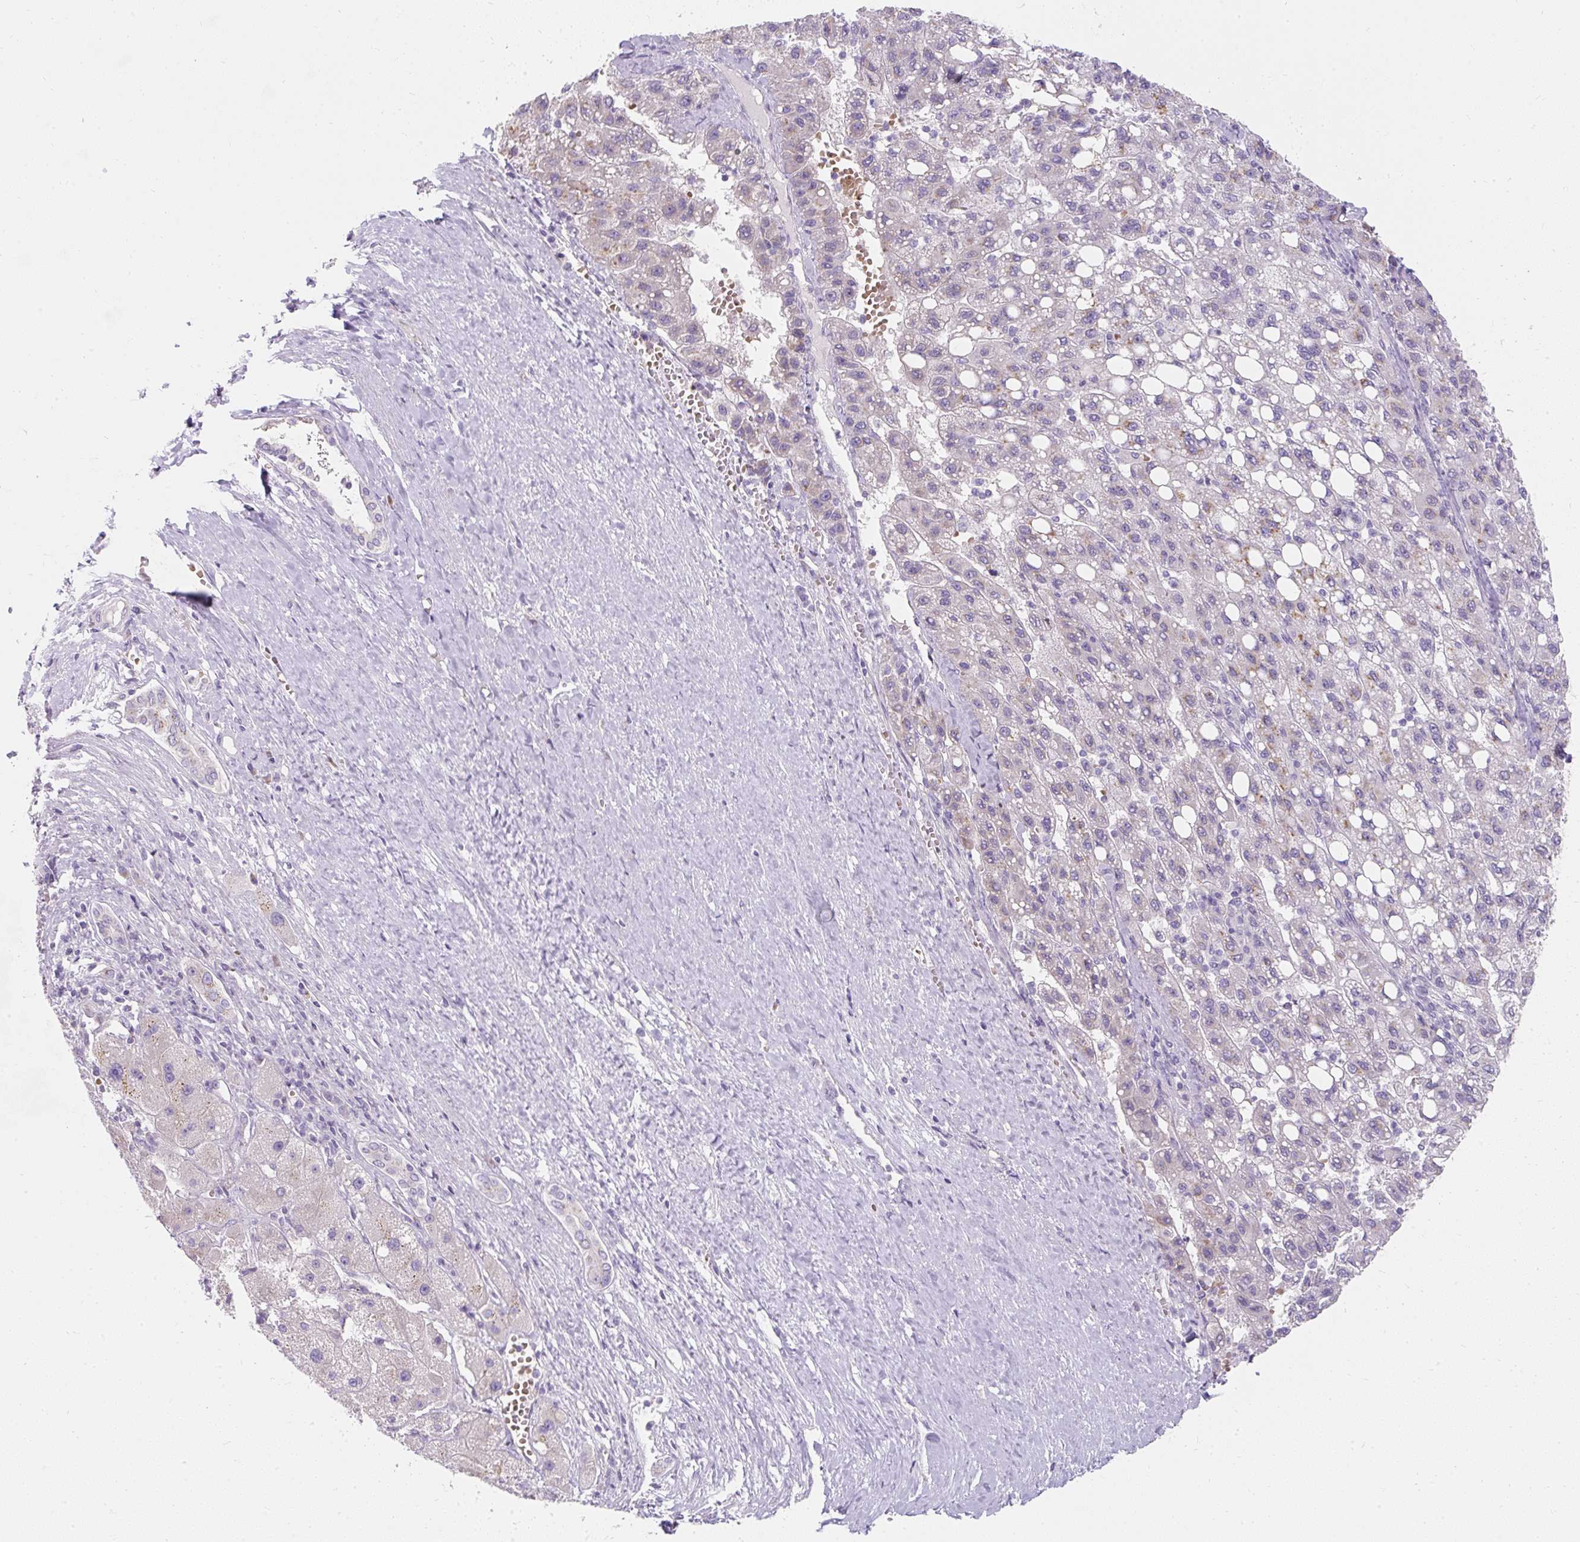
{"staining": {"intensity": "moderate", "quantity": "<25%", "location": "cytoplasmic/membranous"}, "tissue": "liver cancer", "cell_type": "Tumor cells", "image_type": "cancer", "snomed": [{"axis": "morphology", "description": "Carcinoma, Hepatocellular, NOS"}, {"axis": "topography", "description": "Liver"}], "caption": "Immunohistochemistry staining of liver cancer, which displays low levels of moderate cytoplasmic/membranous staining in about <25% of tumor cells indicating moderate cytoplasmic/membranous protein positivity. The staining was performed using DAB (3,3'-diaminobenzidine) (brown) for protein detection and nuclei were counterstained in hematoxylin (blue).", "gene": "DTX4", "patient": {"sex": "female", "age": 82}}